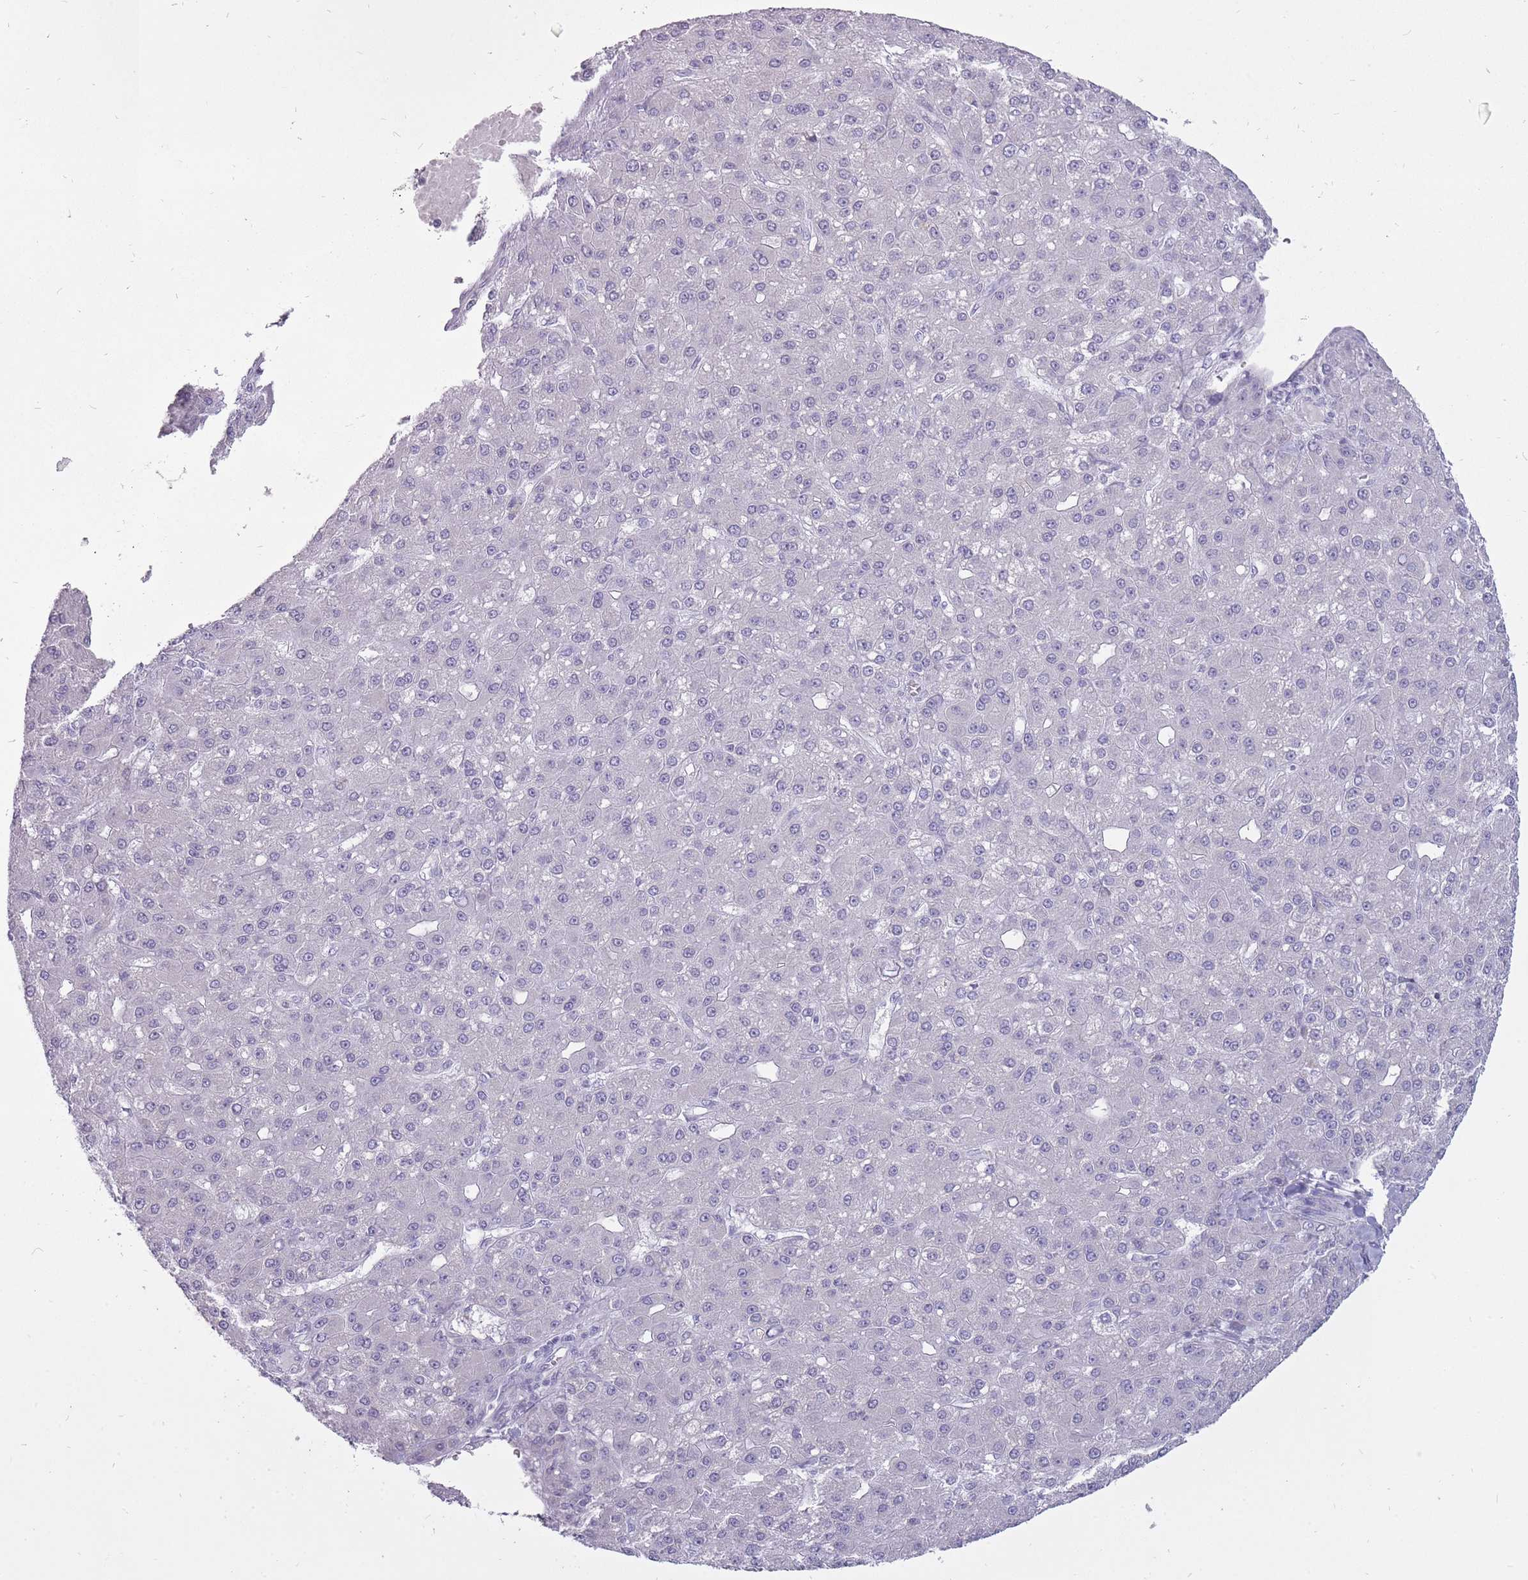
{"staining": {"intensity": "negative", "quantity": "none", "location": "none"}, "tissue": "liver cancer", "cell_type": "Tumor cells", "image_type": "cancer", "snomed": [{"axis": "morphology", "description": "Carcinoma, Hepatocellular, NOS"}, {"axis": "topography", "description": "Liver"}], "caption": "Immunohistochemistry (IHC) of human liver cancer (hepatocellular carcinoma) shows no staining in tumor cells. (Brightfield microscopy of DAB immunohistochemistry (IHC) at high magnification).", "gene": "BDKRB2", "patient": {"sex": "male", "age": 67}}